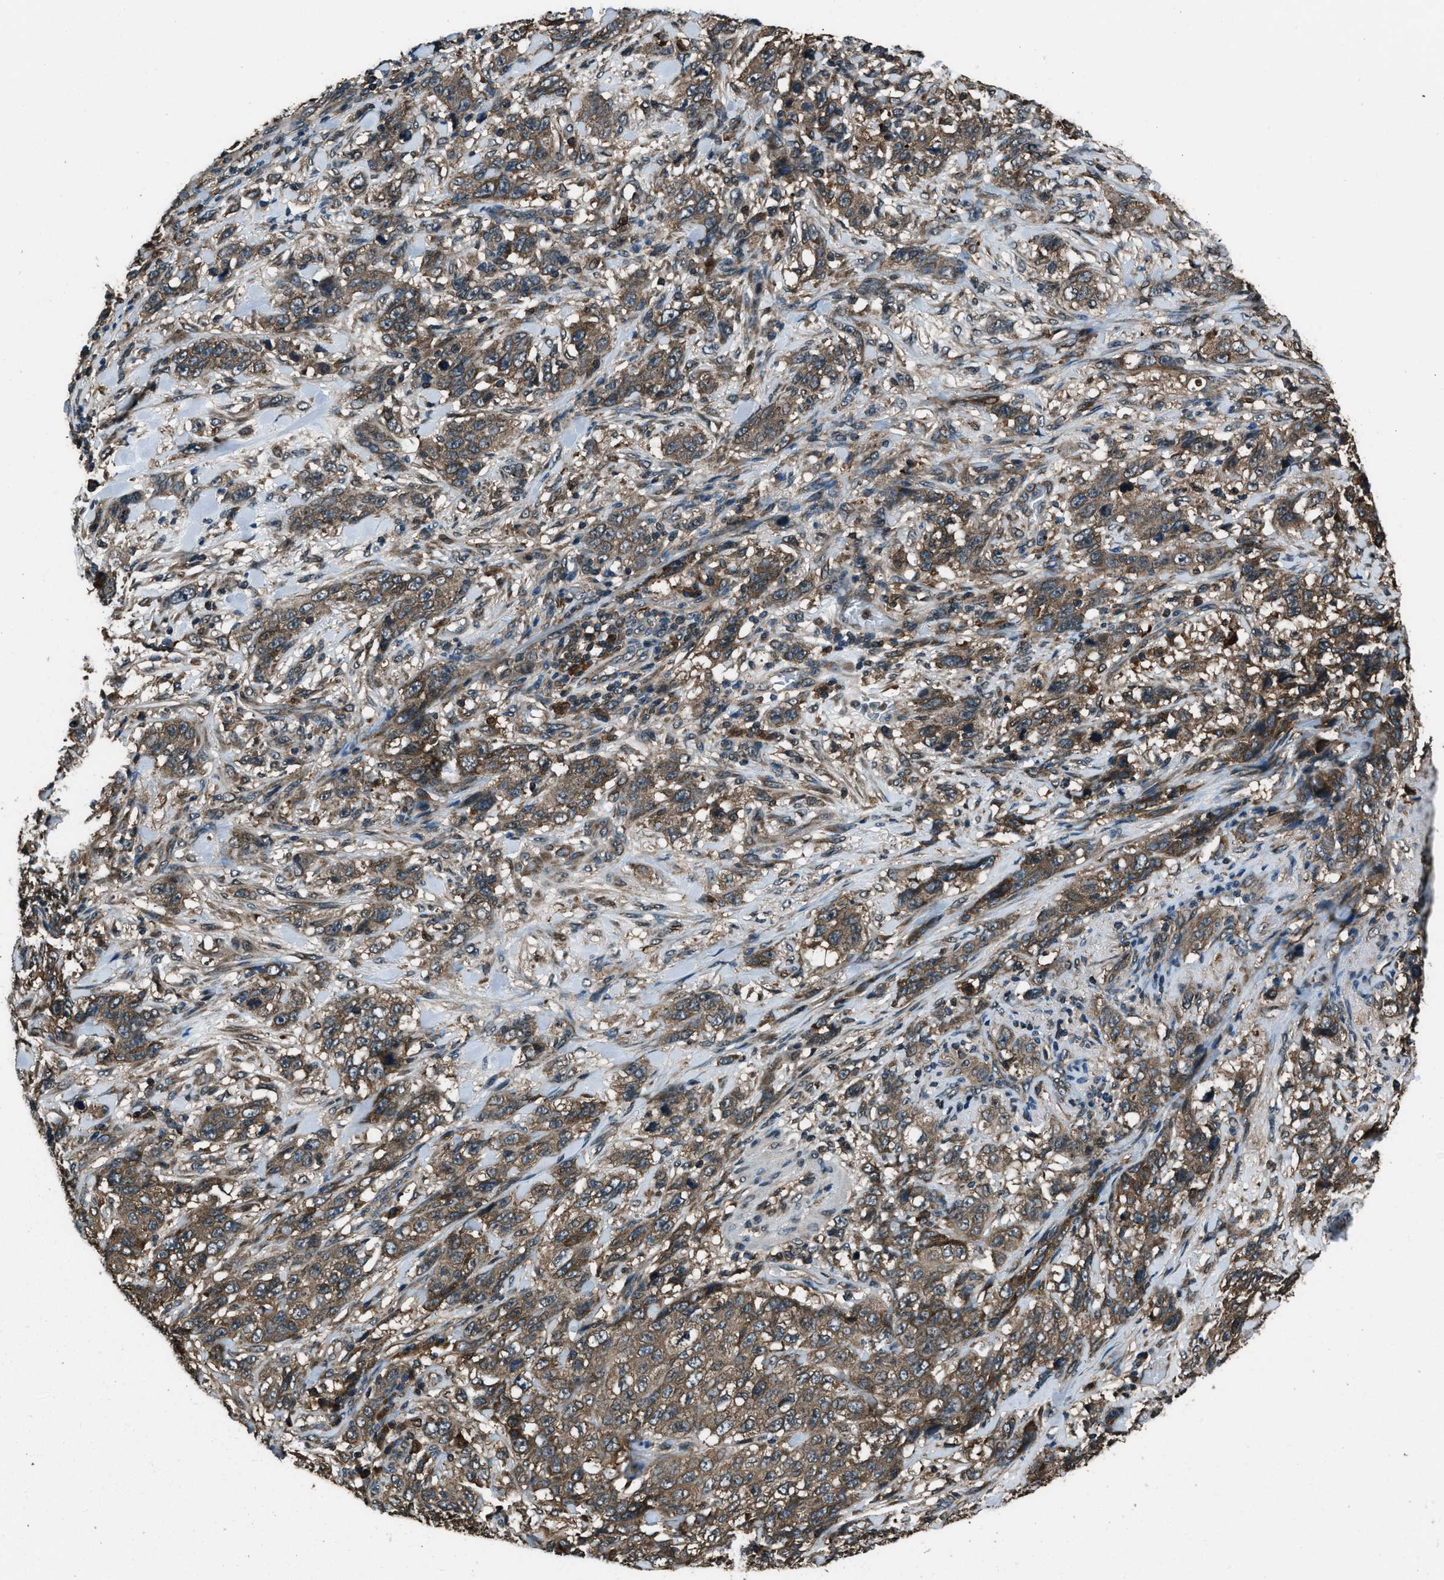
{"staining": {"intensity": "moderate", "quantity": ">75%", "location": "cytoplasmic/membranous"}, "tissue": "stomach cancer", "cell_type": "Tumor cells", "image_type": "cancer", "snomed": [{"axis": "morphology", "description": "Adenocarcinoma, NOS"}, {"axis": "topography", "description": "Stomach"}], "caption": "The image demonstrates a brown stain indicating the presence of a protein in the cytoplasmic/membranous of tumor cells in stomach cancer. Ihc stains the protein of interest in brown and the nuclei are stained blue.", "gene": "TRIM4", "patient": {"sex": "male", "age": 48}}